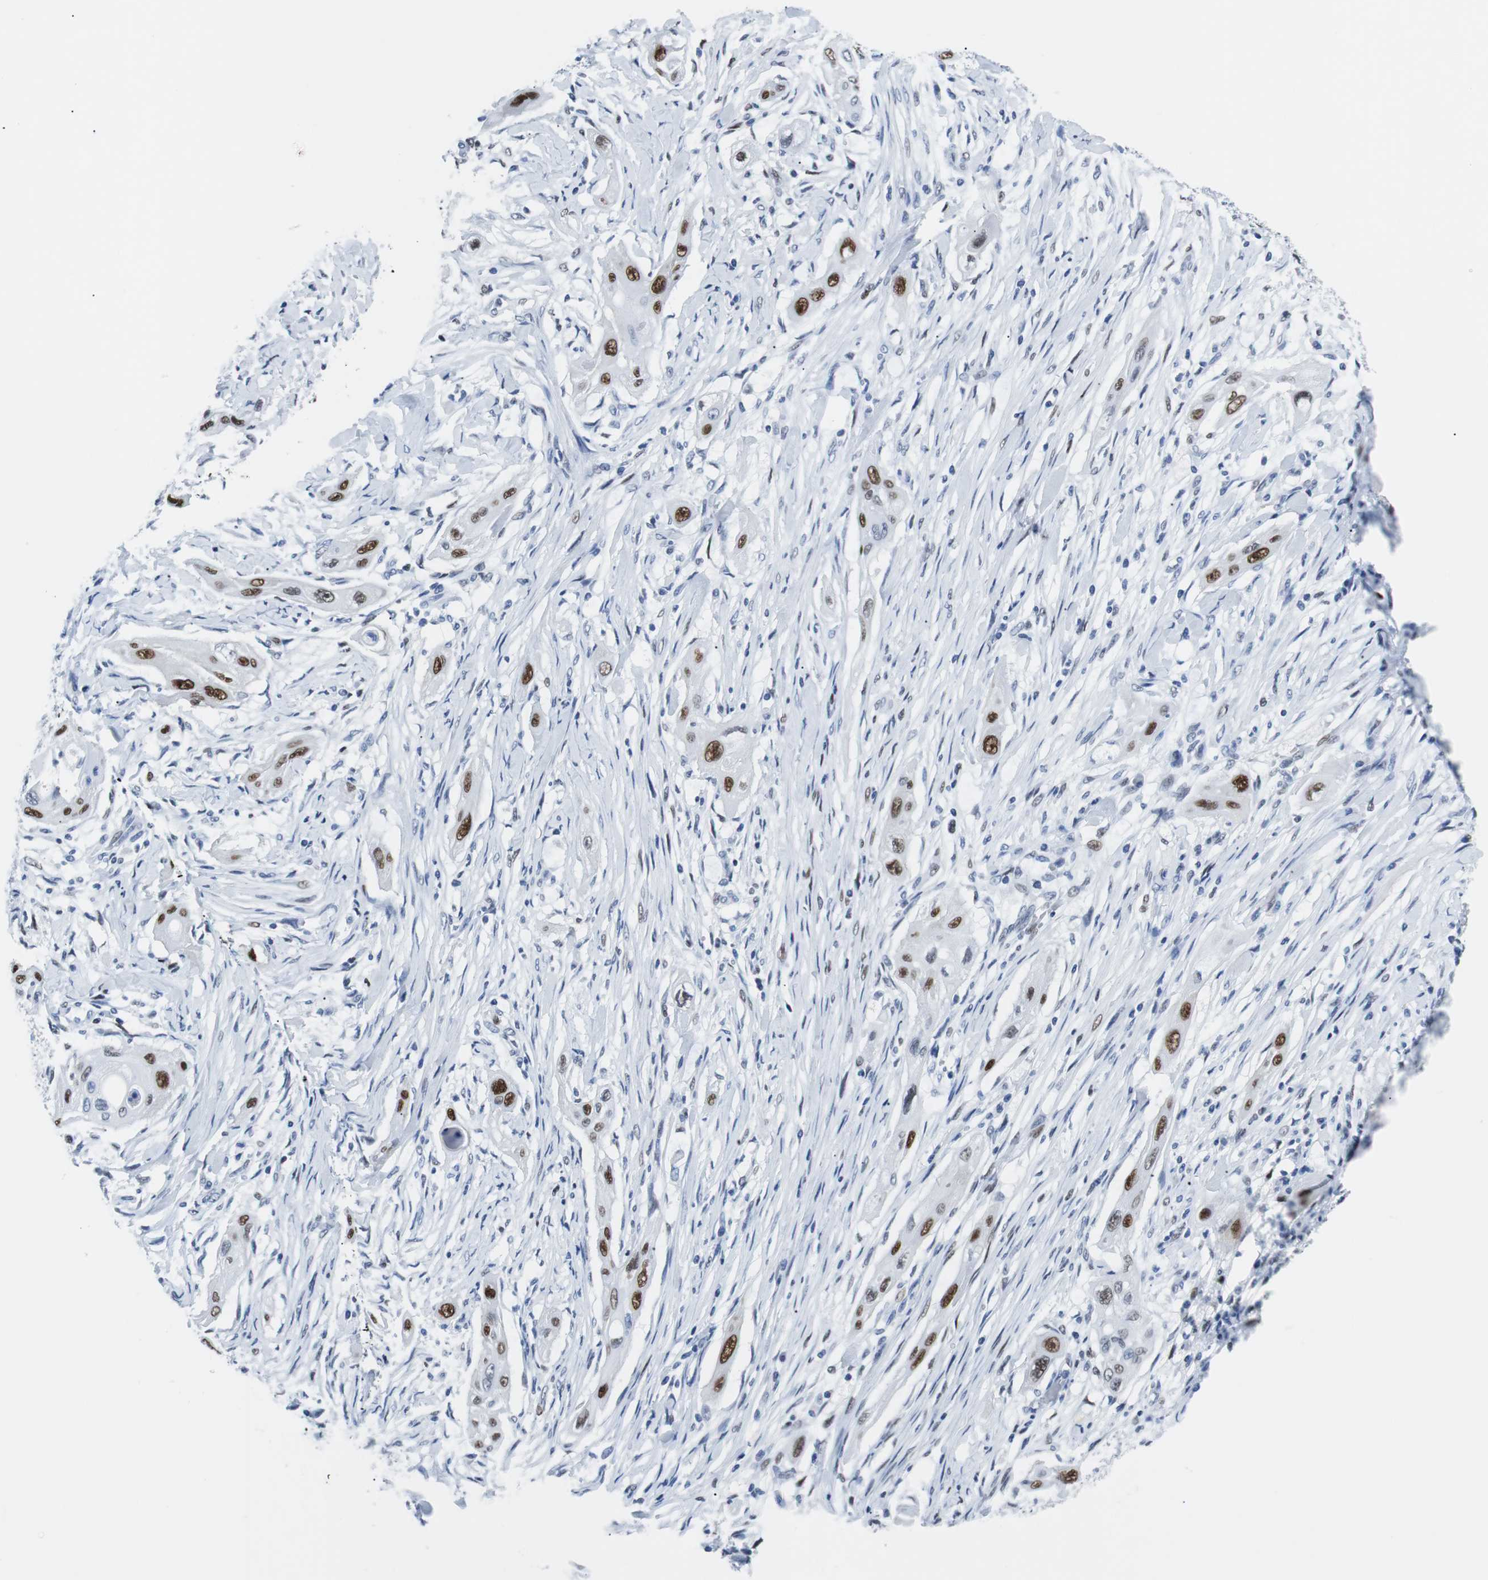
{"staining": {"intensity": "strong", "quantity": "25%-75%", "location": "nuclear"}, "tissue": "lung cancer", "cell_type": "Tumor cells", "image_type": "cancer", "snomed": [{"axis": "morphology", "description": "Squamous cell carcinoma, NOS"}, {"axis": "topography", "description": "Lung"}], "caption": "Immunohistochemistry (IHC) (DAB (3,3'-diaminobenzidine)) staining of human lung squamous cell carcinoma shows strong nuclear protein staining in approximately 25%-75% of tumor cells.", "gene": "JUN", "patient": {"sex": "female", "age": 47}}